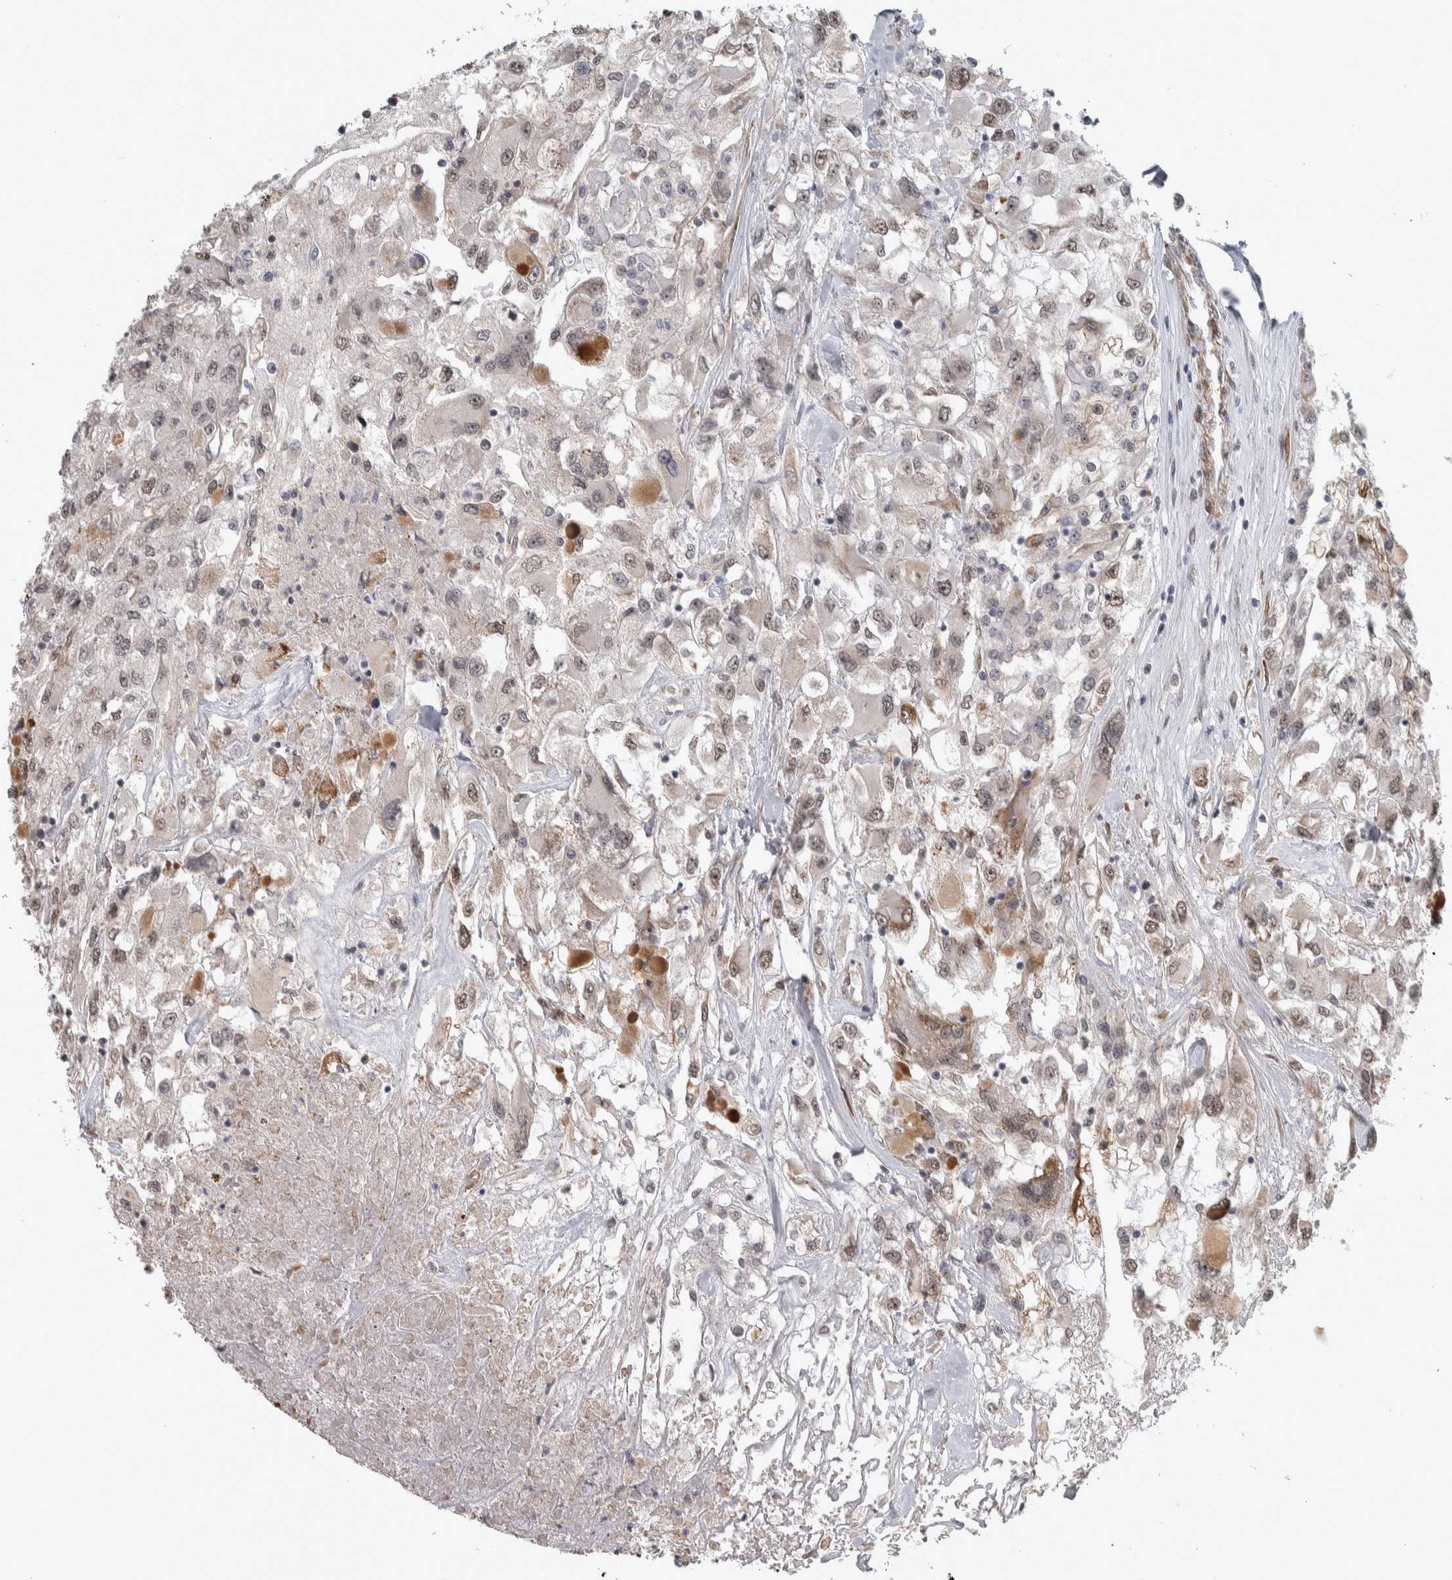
{"staining": {"intensity": "weak", "quantity": "25%-75%", "location": "nuclear"}, "tissue": "renal cancer", "cell_type": "Tumor cells", "image_type": "cancer", "snomed": [{"axis": "morphology", "description": "Adenocarcinoma, NOS"}, {"axis": "topography", "description": "Kidney"}], "caption": "Immunohistochemistry micrograph of renal cancer stained for a protein (brown), which exhibits low levels of weak nuclear staining in approximately 25%-75% of tumor cells.", "gene": "DDX42", "patient": {"sex": "female", "age": 52}}